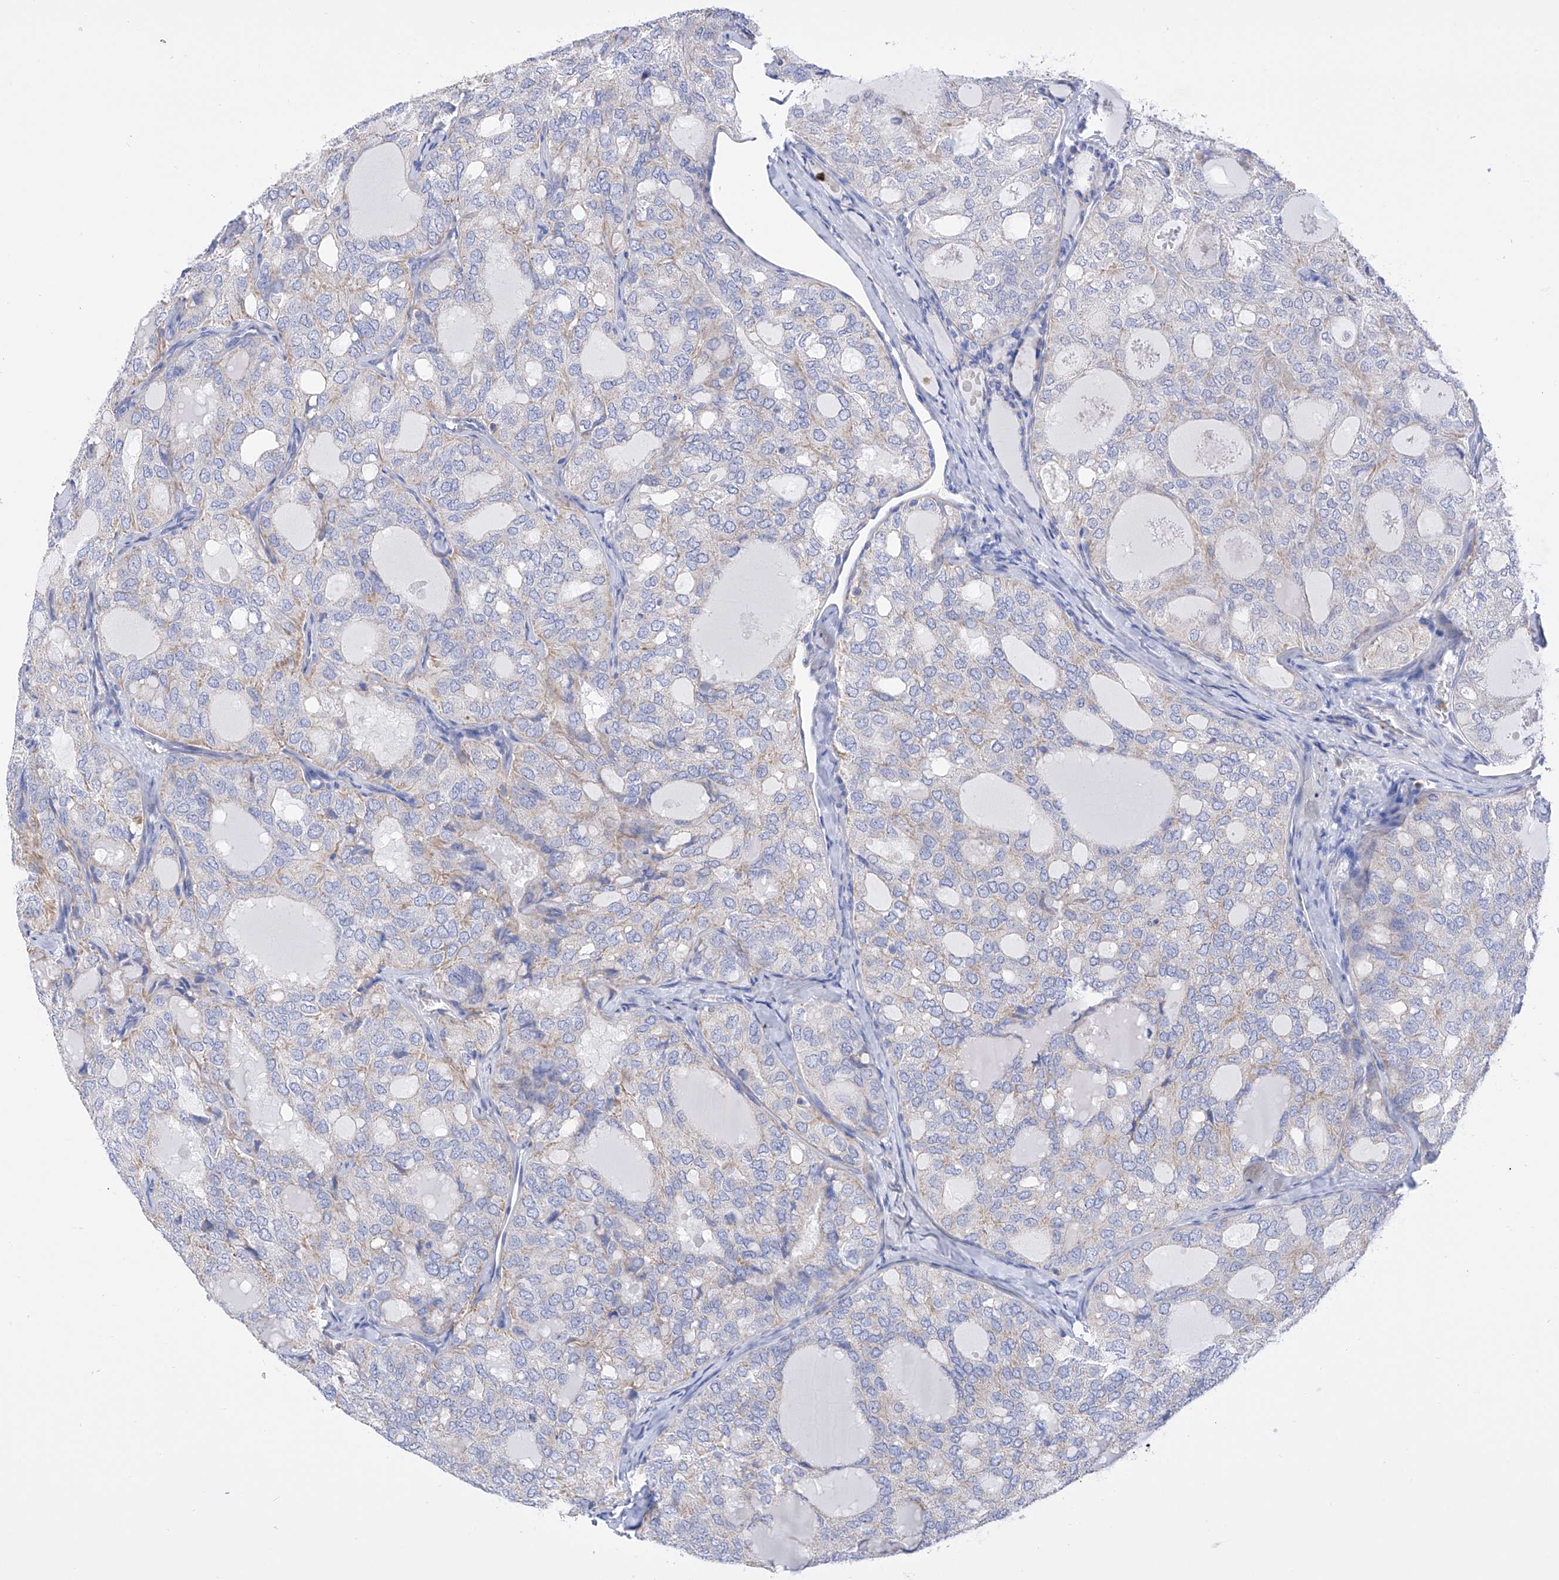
{"staining": {"intensity": "negative", "quantity": "none", "location": "none"}, "tissue": "thyroid cancer", "cell_type": "Tumor cells", "image_type": "cancer", "snomed": [{"axis": "morphology", "description": "Follicular adenoma carcinoma, NOS"}, {"axis": "topography", "description": "Thyroid gland"}], "caption": "A high-resolution micrograph shows immunohistochemistry staining of thyroid cancer (follicular adenoma carcinoma), which demonstrates no significant expression in tumor cells.", "gene": "FLG", "patient": {"sex": "male", "age": 75}}